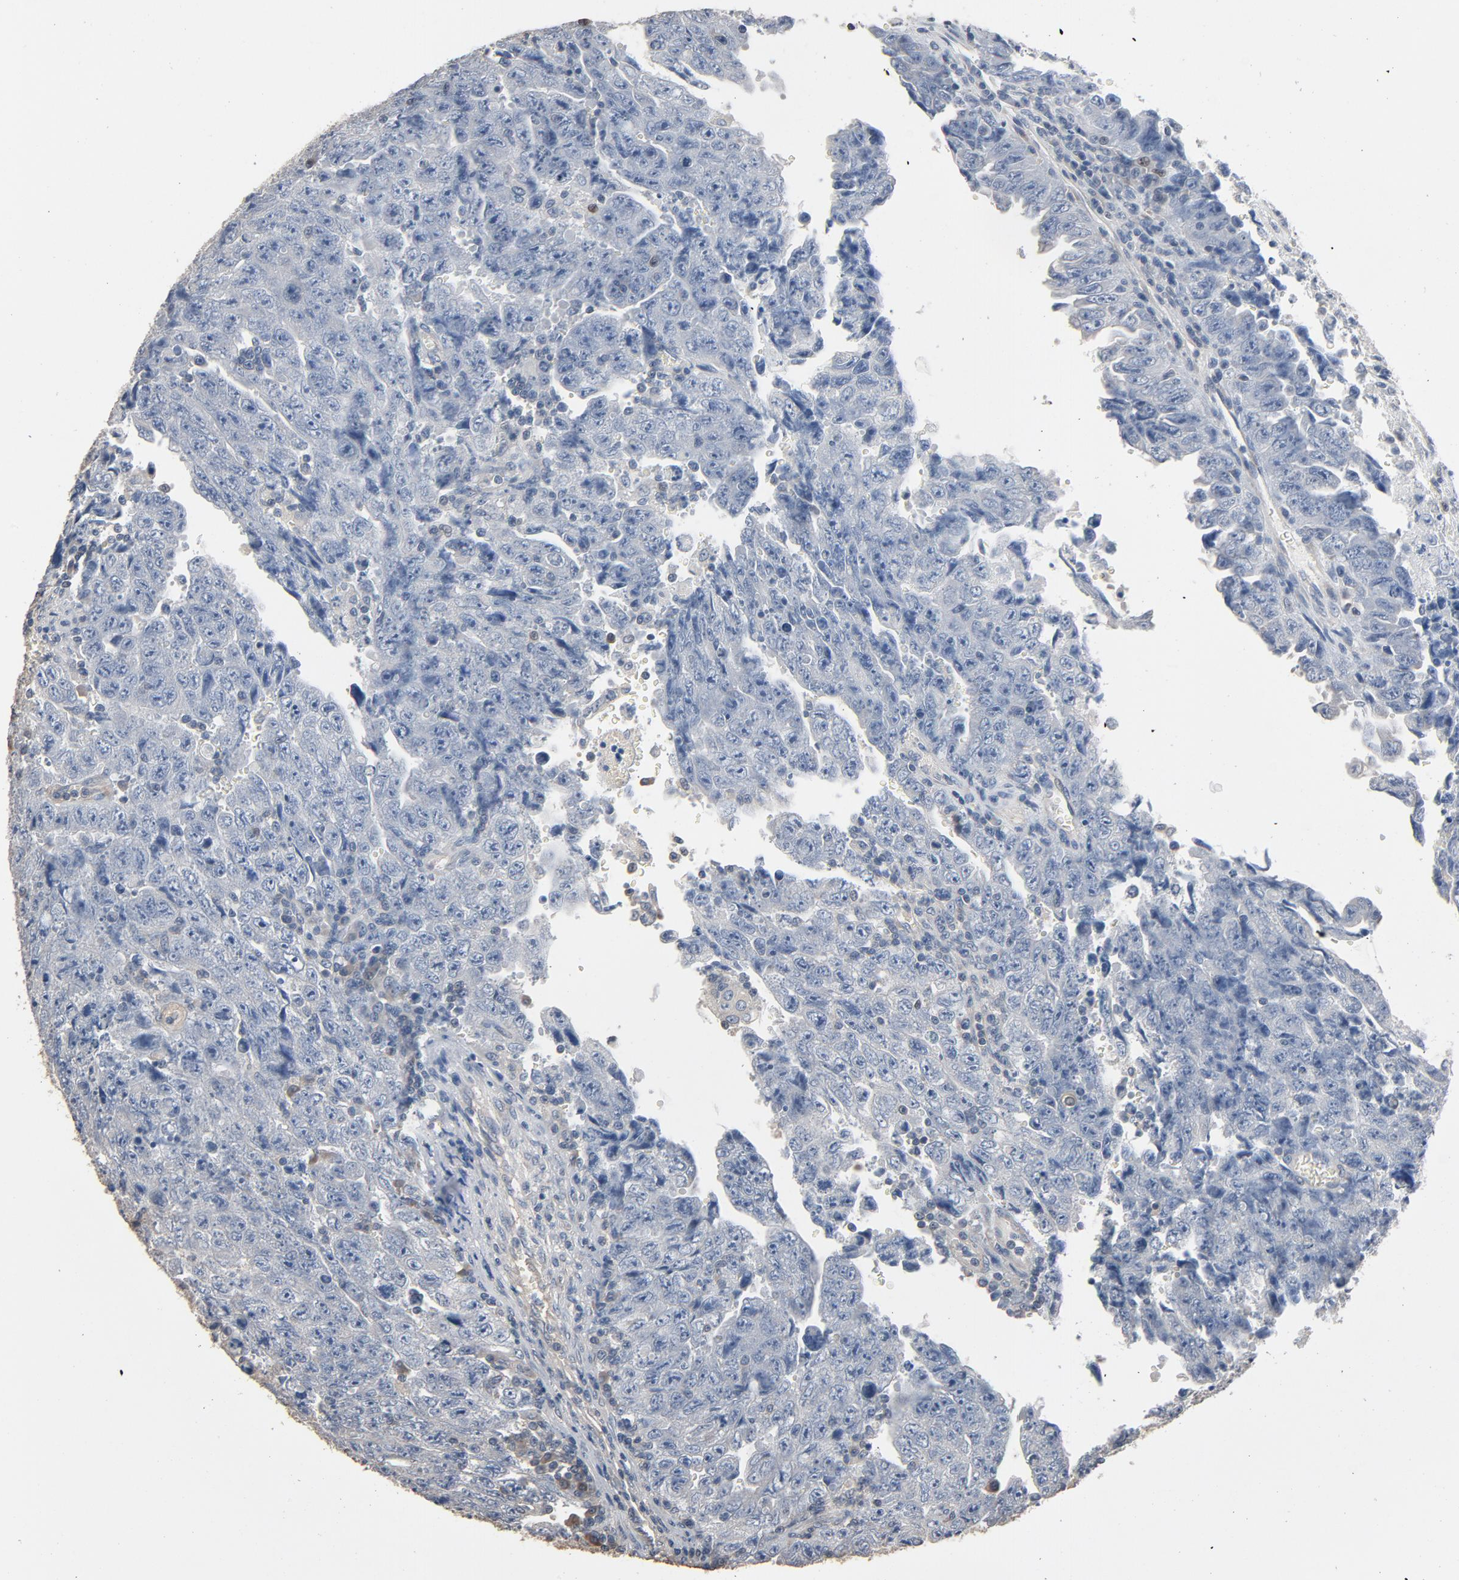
{"staining": {"intensity": "negative", "quantity": "none", "location": "none"}, "tissue": "testis cancer", "cell_type": "Tumor cells", "image_type": "cancer", "snomed": [{"axis": "morphology", "description": "Carcinoma, Embryonal, NOS"}, {"axis": "topography", "description": "Testis"}], "caption": "Immunohistochemistry histopathology image of neoplastic tissue: testis embryonal carcinoma stained with DAB (3,3'-diaminobenzidine) reveals no significant protein staining in tumor cells.", "gene": "SOX6", "patient": {"sex": "male", "age": 28}}